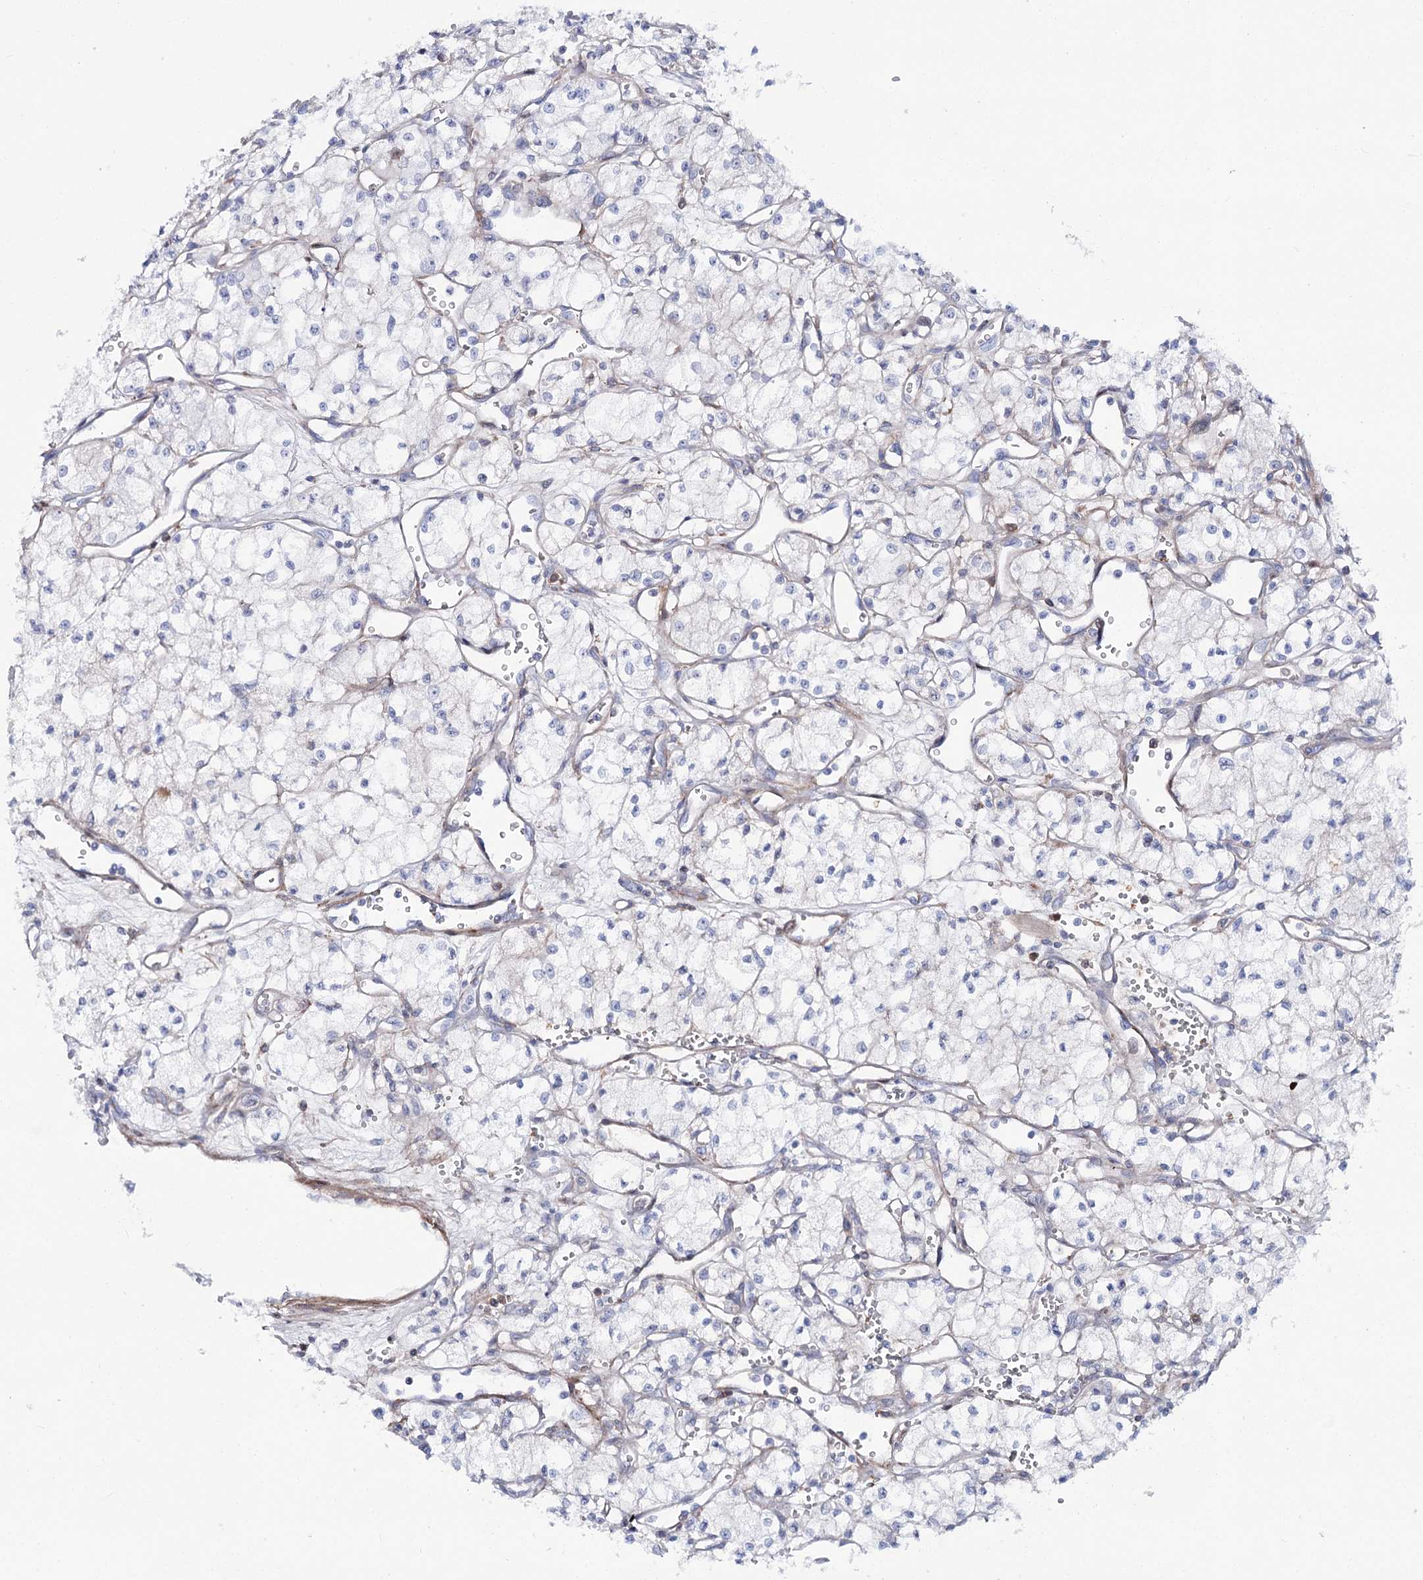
{"staining": {"intensity": "negative", "quantity": "none", "location": "none"}, "tissue": "renal cancer", "cell_type": "Tumor cells", "image_type": "cancer", "snomed": [{"axis": "morphology", "description": "Adenocarcinoma, NOS"}, {"axis": "topography", "description": "Kidney"}], "caption": "The histopathology image demonstrates no staining of tumor cells in adenocarcinoma (renal).", "gene": "ANKRD23", "patient": {"sex": "male", "age": 59}}